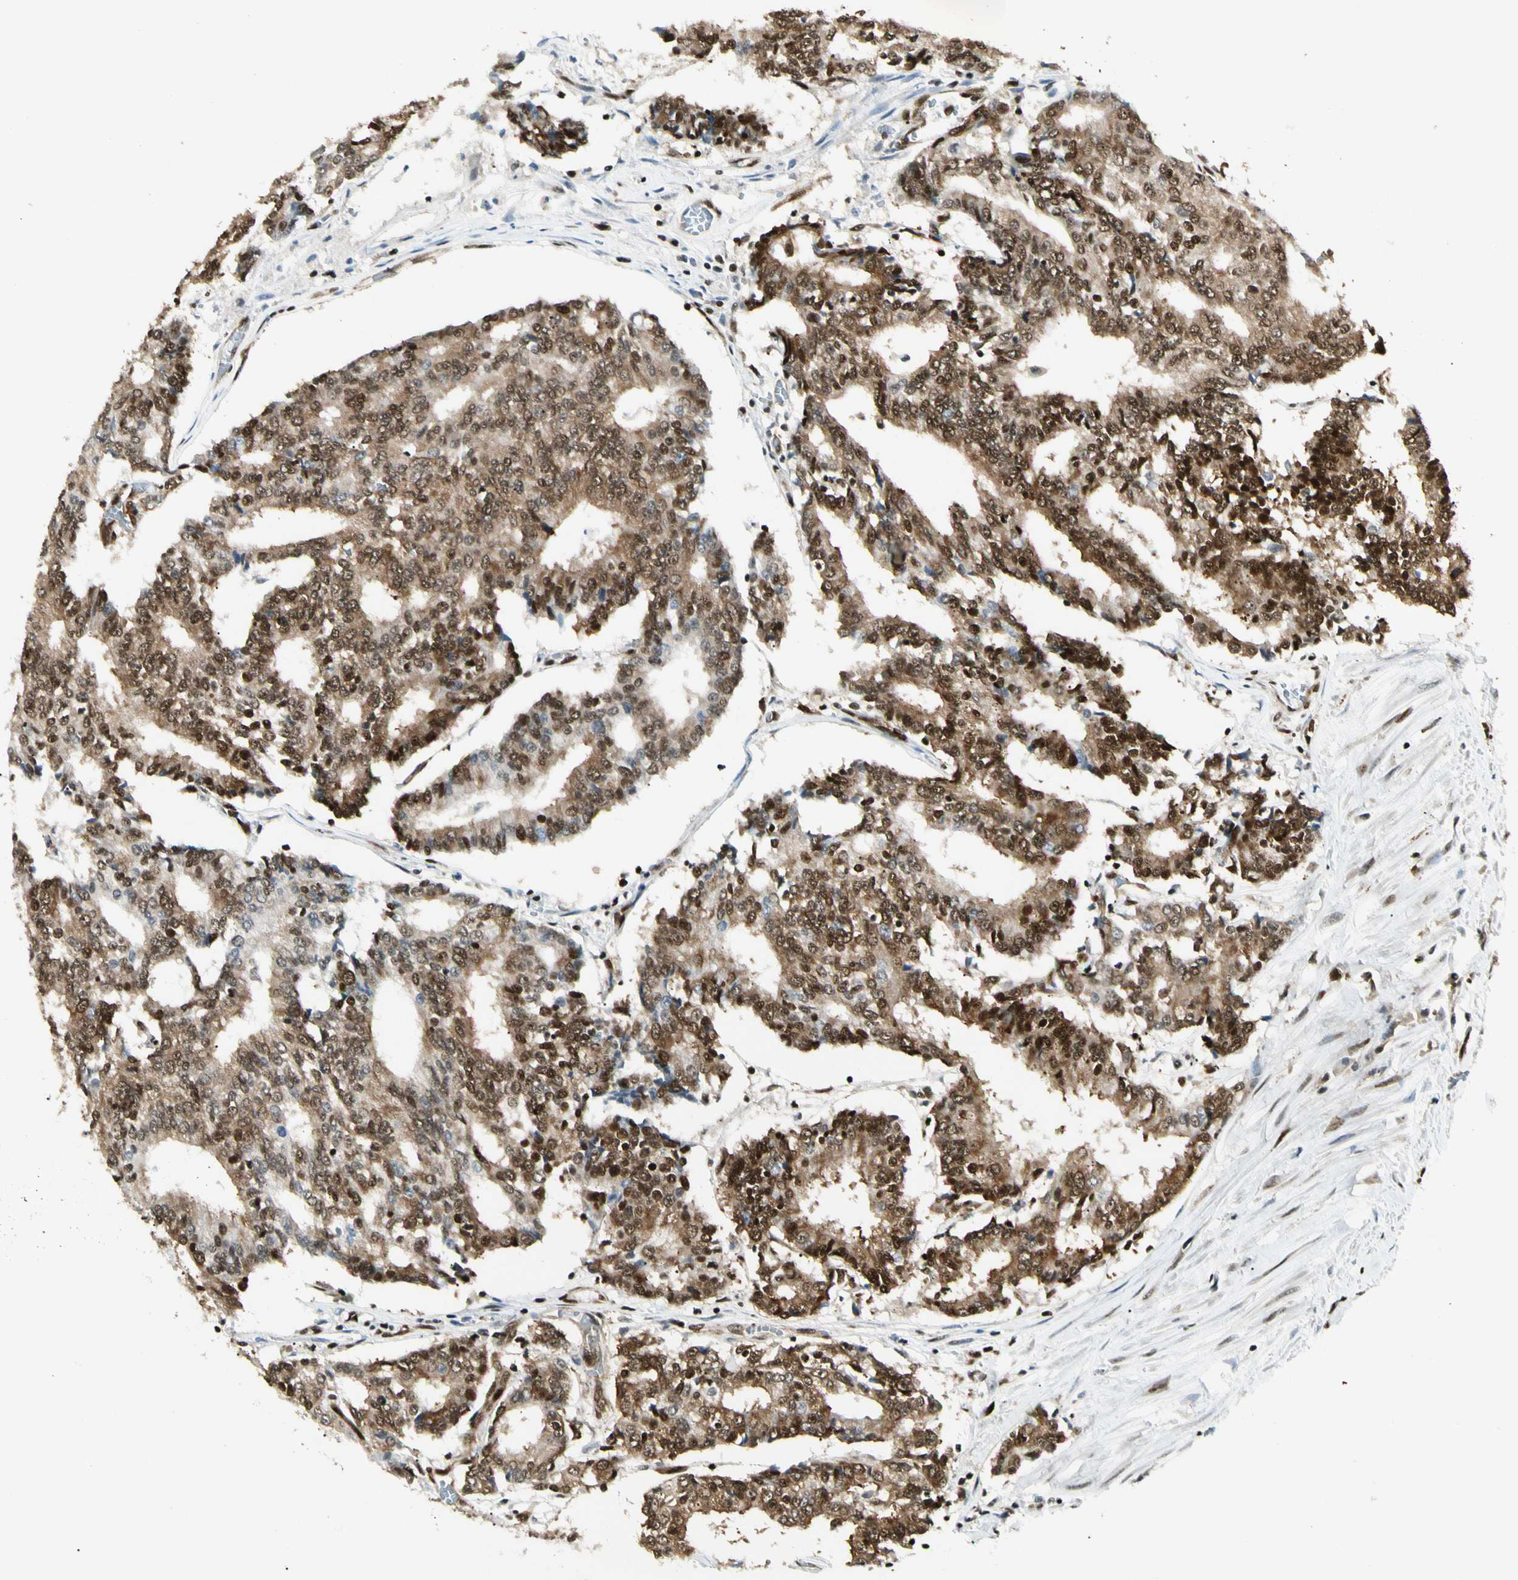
{"staining": {"intensity": "strong", "quantity": ">75%", "location": "cytoplasmic/membranous,nuclear"}, "tissue": "prostate cancer", "cell_type": "Tumor cells", "image_type": "cancer", "snomed": [{"axis": "morphology", "description": "Adenocarcinoma, High grade"}, {"axis": "topography", "description": "Prostate"}], "caption": "Approximately >75% of tumor cells in high-grade adenocarcinoma (prostate) display strong cytoplasmic/membranous and nuclear protein staining as visualized by brown immunohistochemical staining.", "gene": "FUS", "patient": {"sex": "male", "age": 55}}